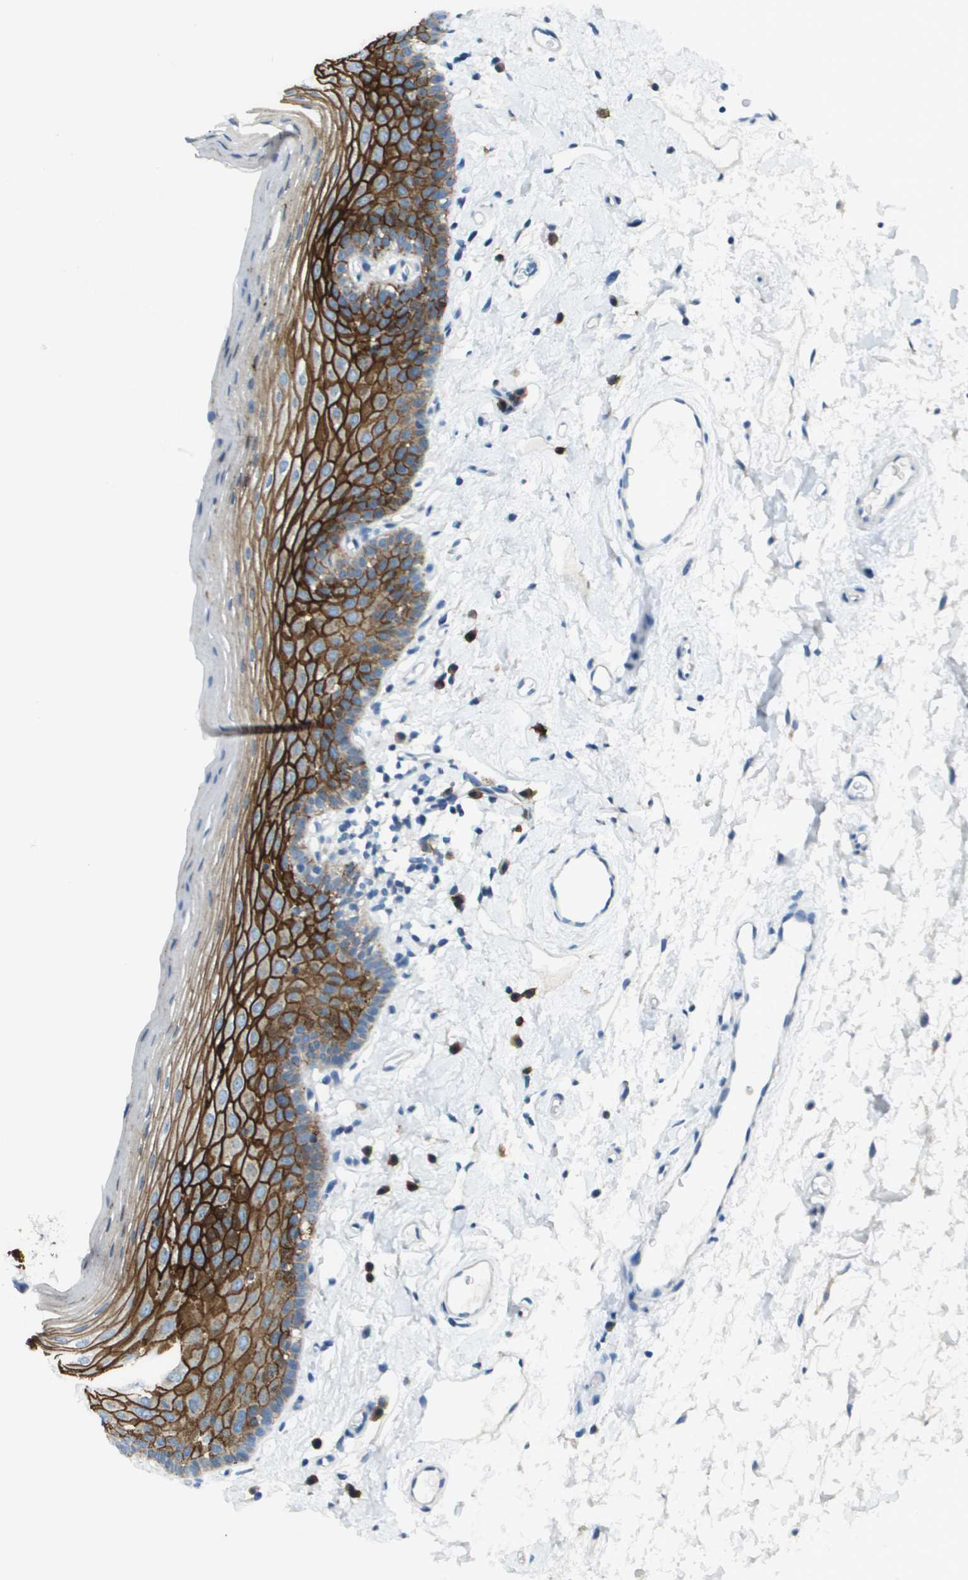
{"staining": {"intensity": "strong", "quantity": "25%-75%", "location": "cytoplasmic/membranous"}, "tissue": "oral mucosa", "cell_type": "Squamous epithelial cells", "image_type": "normal", "snomed": [{"axis": "morphology", "description": "Normal tissue, NOS"}, {"axis": "topography", "description": "Oral tissue"}], "caption": "High-power microscopy captured an immunohistochemistry (IHC) micrograph of normal oral mucosa, revealing strong cytoplasmic/membranous positivity in about 25%-75% of squamous epithelial cells.", "gene": "SDC1", "patient": {"sex": "male", "age": 66}}